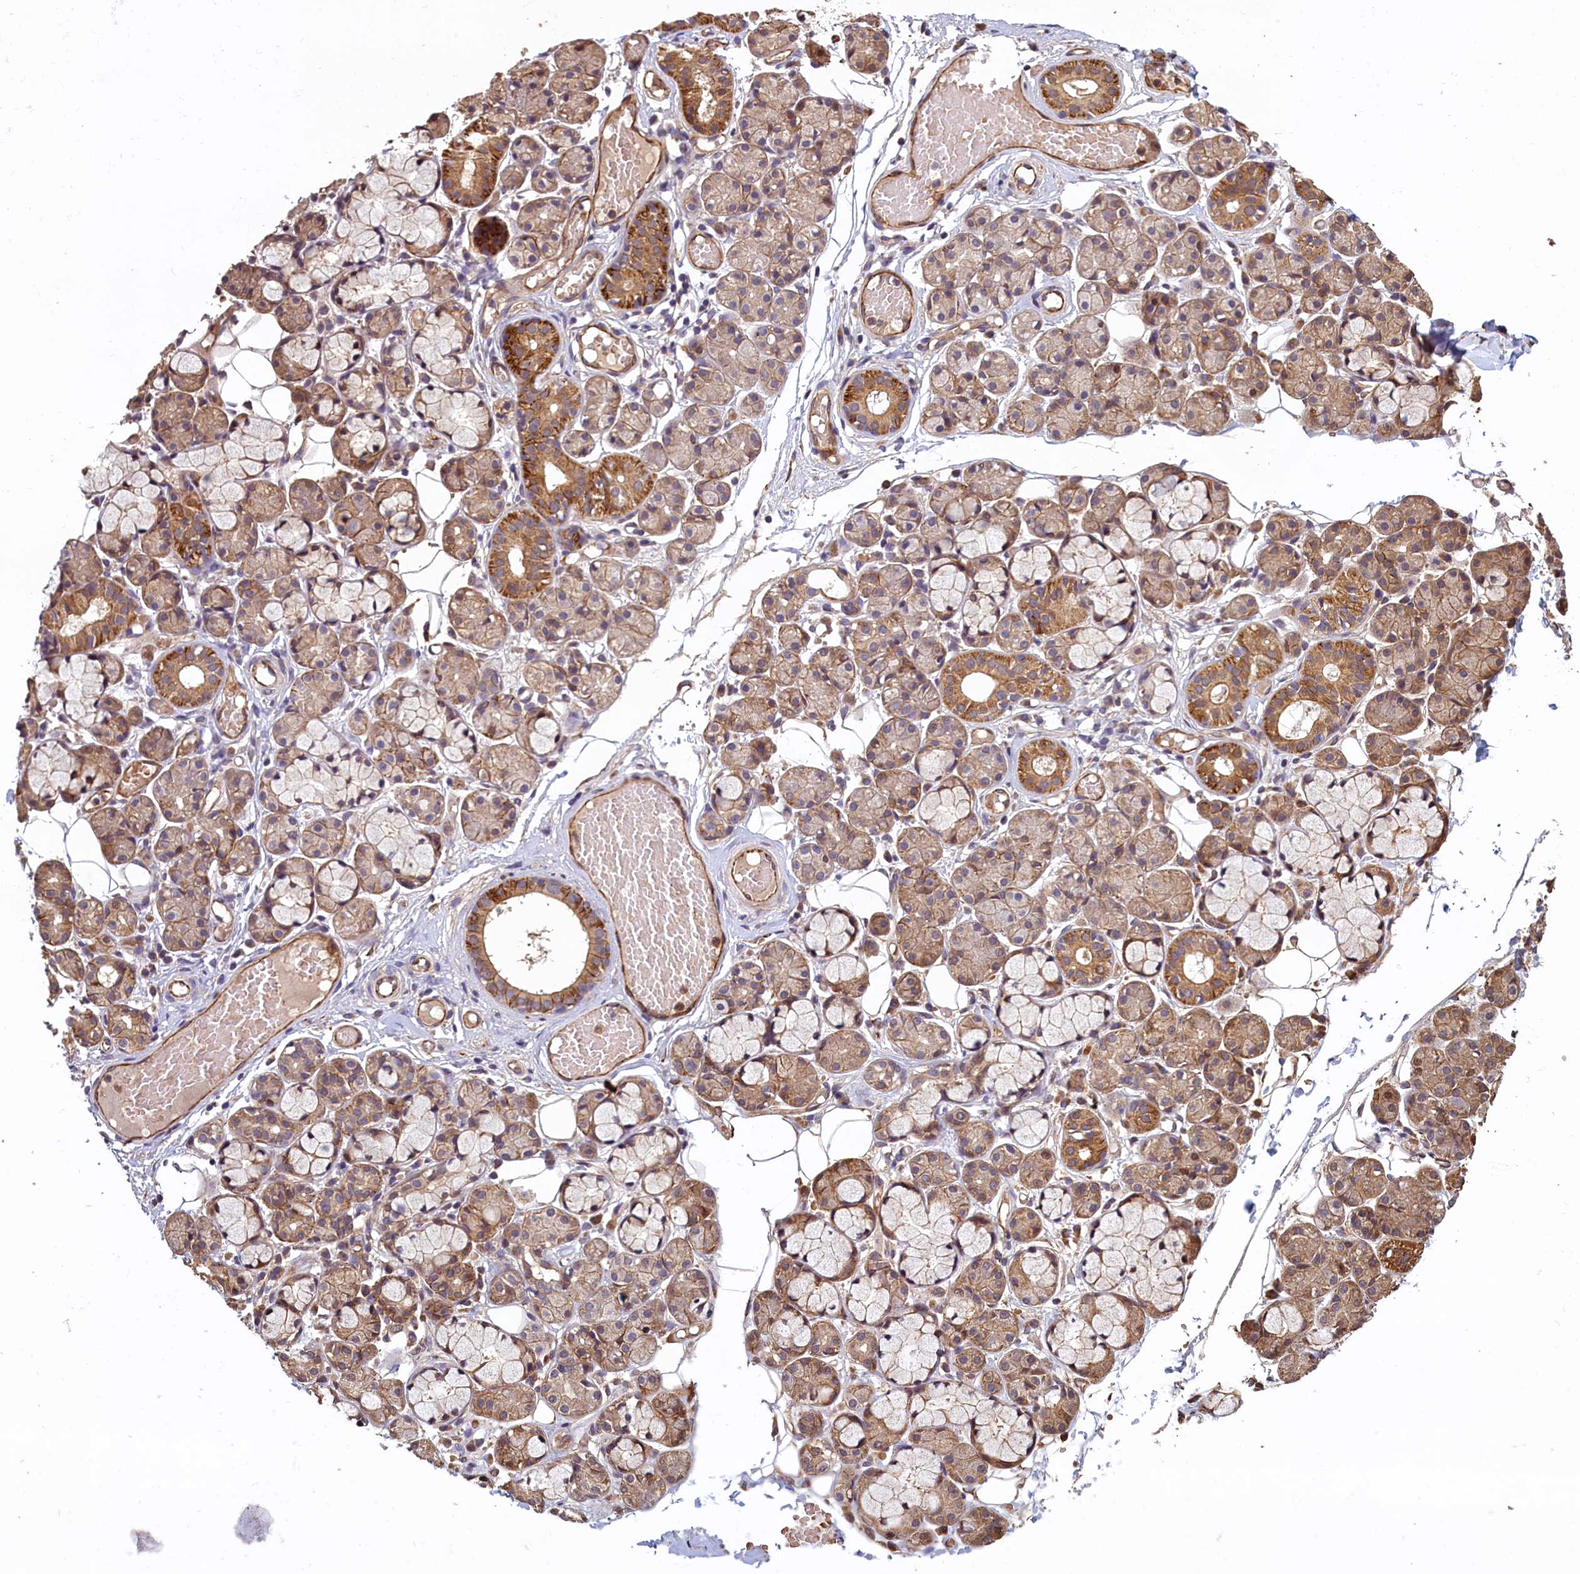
{"staining": {"intensity": "moderate", "quantity": "25%-75%", "location": "cytoplasmic/membranous"}, "tissue": "salivary gland", "cell_type": "Glandular cells", "image_type": "normal", "snomed": [{"axis": "morphology", "description": "Normal tissue, NOS"}, {"axis": "topography", "description": "Salivary gland"}], "caption": "Protein expression analysis of normal salivary gland reveals moderate cytoplasmic/membranous expression in about 25%-75% of glandular cells.", "gene": "ACSBG1", "patient": {"sex": "male", "age": 63}}